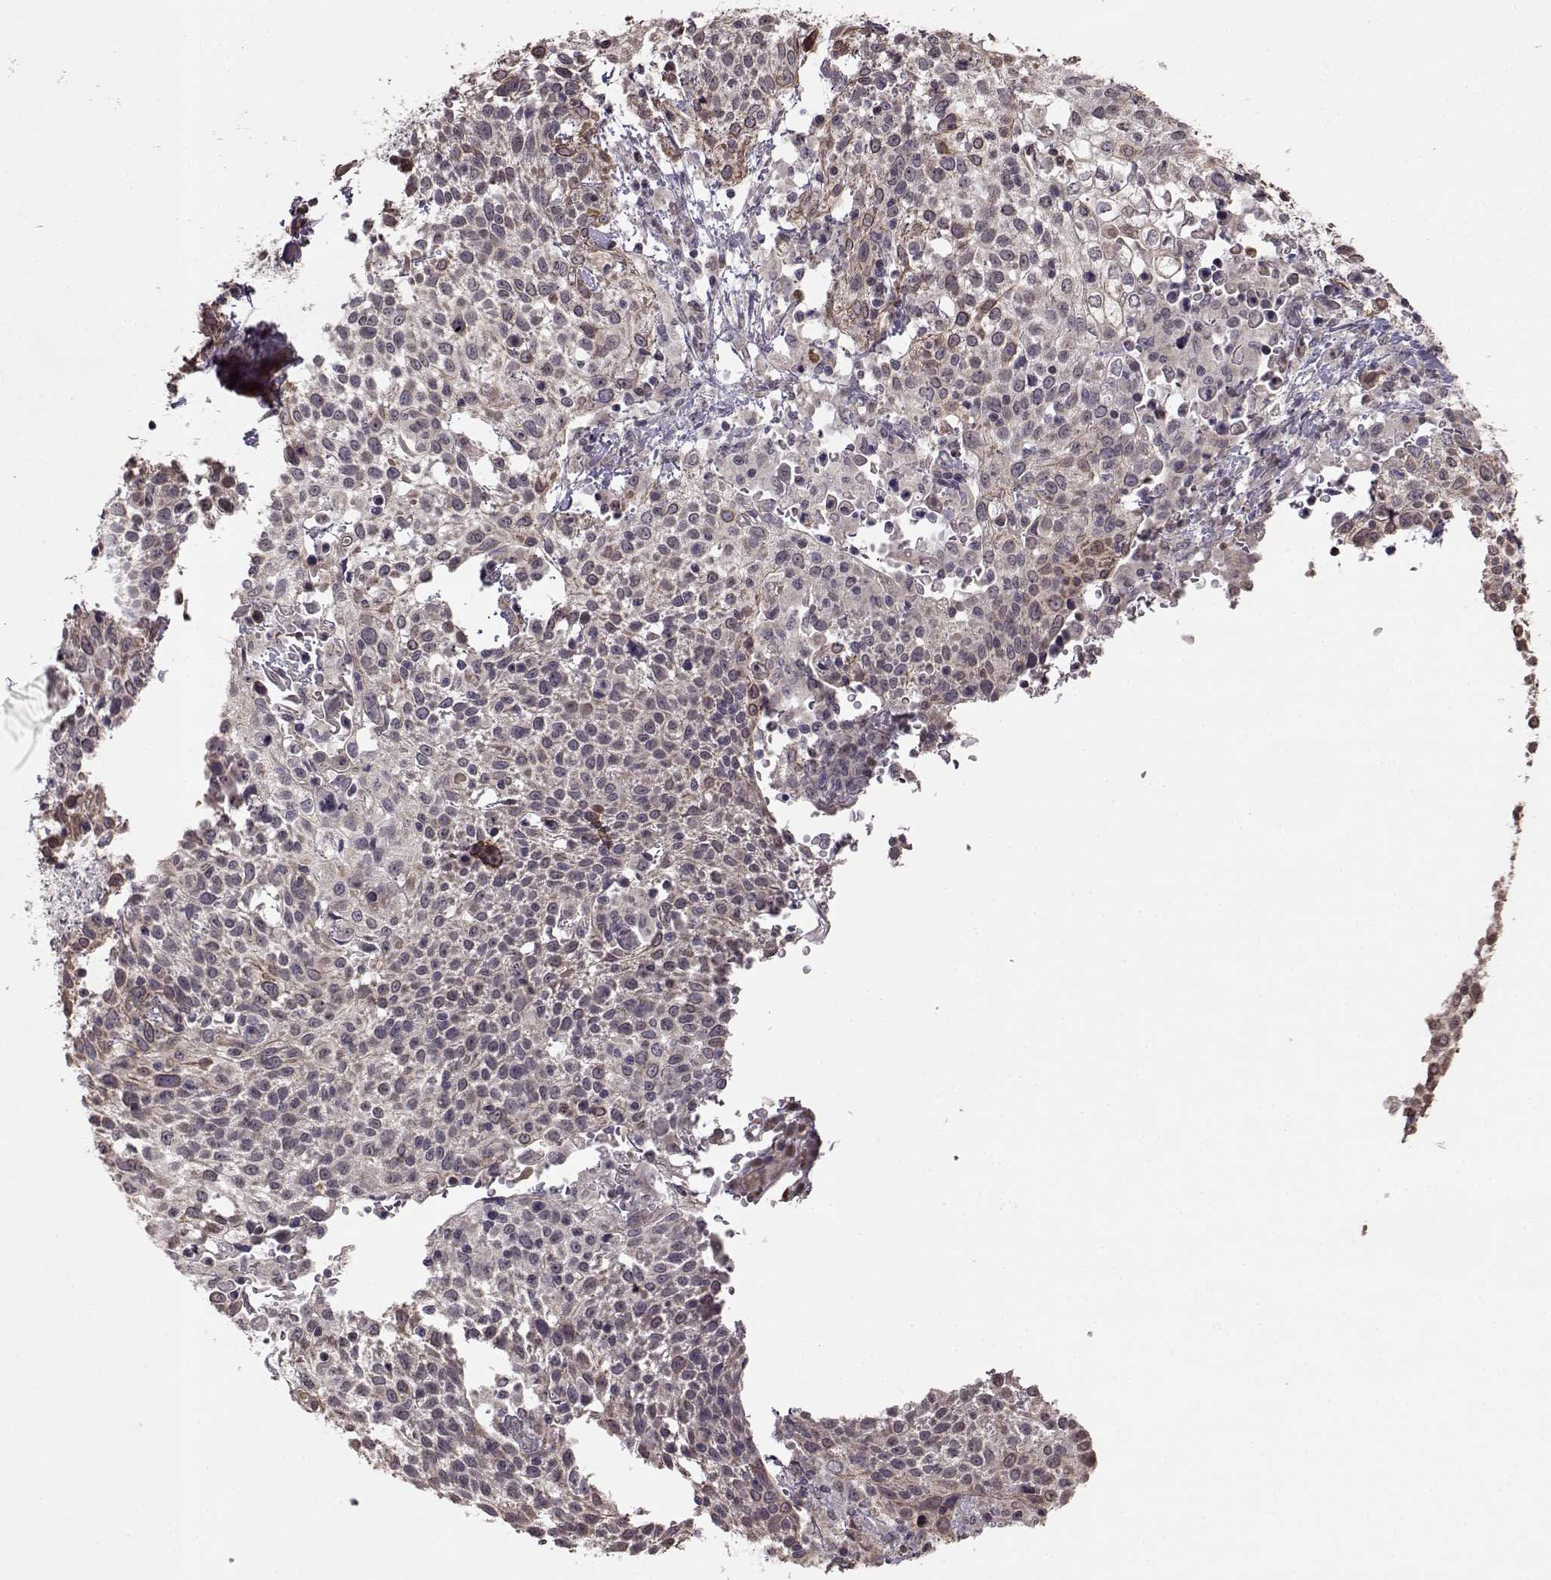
{"staining": {"intensity": "negative", "quantity": "none", "location": "none"}, "tissue": "cervical cancer", "cell_type": "Tumor cells", "image_type": "cancer", "snomed": [{"axis": "morphology", "description": "Squamous cell carcinoma, NOS"}, {"axis": "topography", "description": "Cervix"}], "caption": "A micrograph of cervical cancer (squamous cell carcinoma) stained for a protein shows no brown staining in tumor cells. (IHC, brightfield microscopy, high magnification).", "gene": "BACH2", "patient": {"sex": "female", "age": 61}}